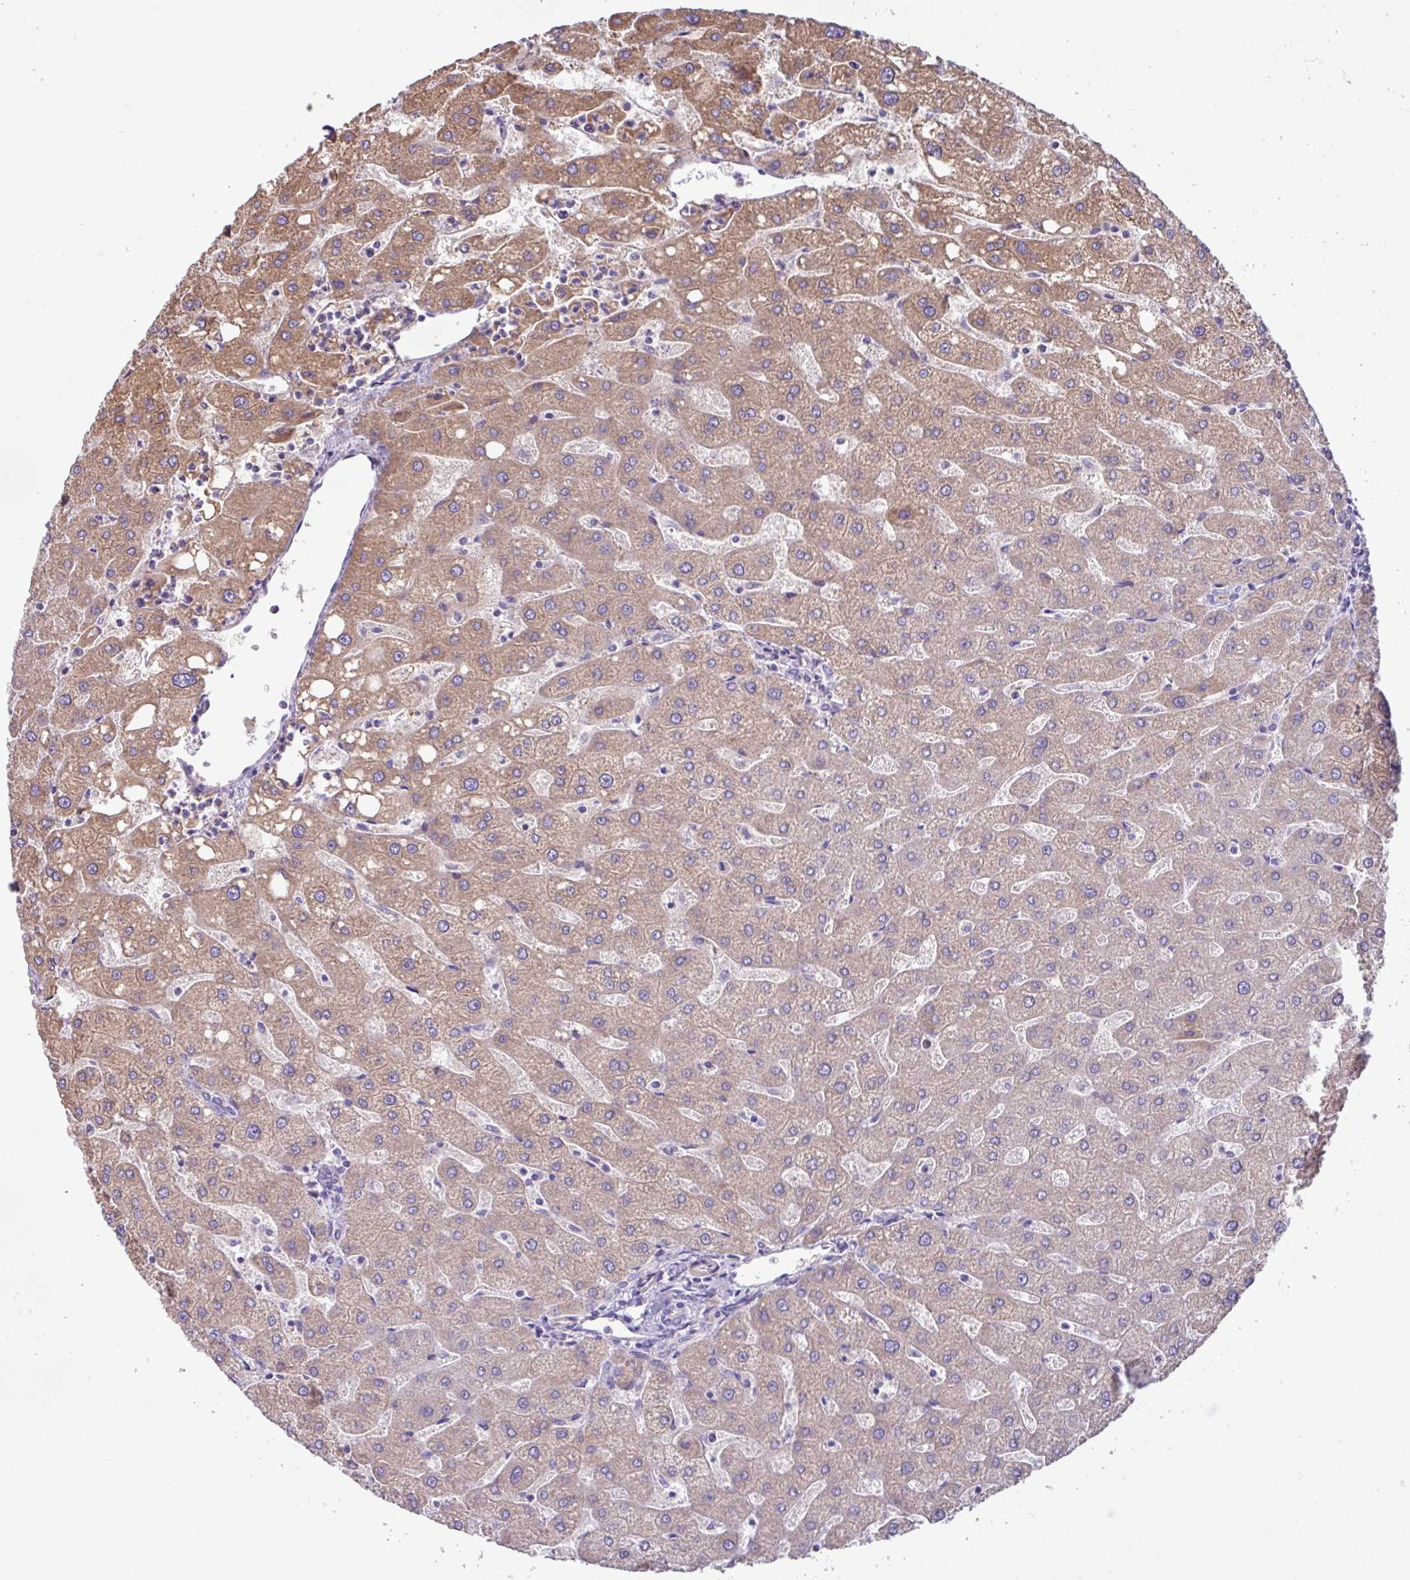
{"staining": {"intensity": "negative", "quantity": "none", "location": "none"}, "tissue": "liver", "cell_type": "Cholangiocytes", "image_type": "normal", "snomed": [{"axis": "morphology", "description": "Normal tissue, NOS"}, {"axis": "topography", "description": "Liver"}], "caption": "DAB immunohistochemical staining of benign liver shows no significant expression in cholangiocytes. (DAB (3,3'-diaminobenzidine) IHC, high magnification).", "gene": "MRRF", "patient": {"sex": "male", "age": 67}}